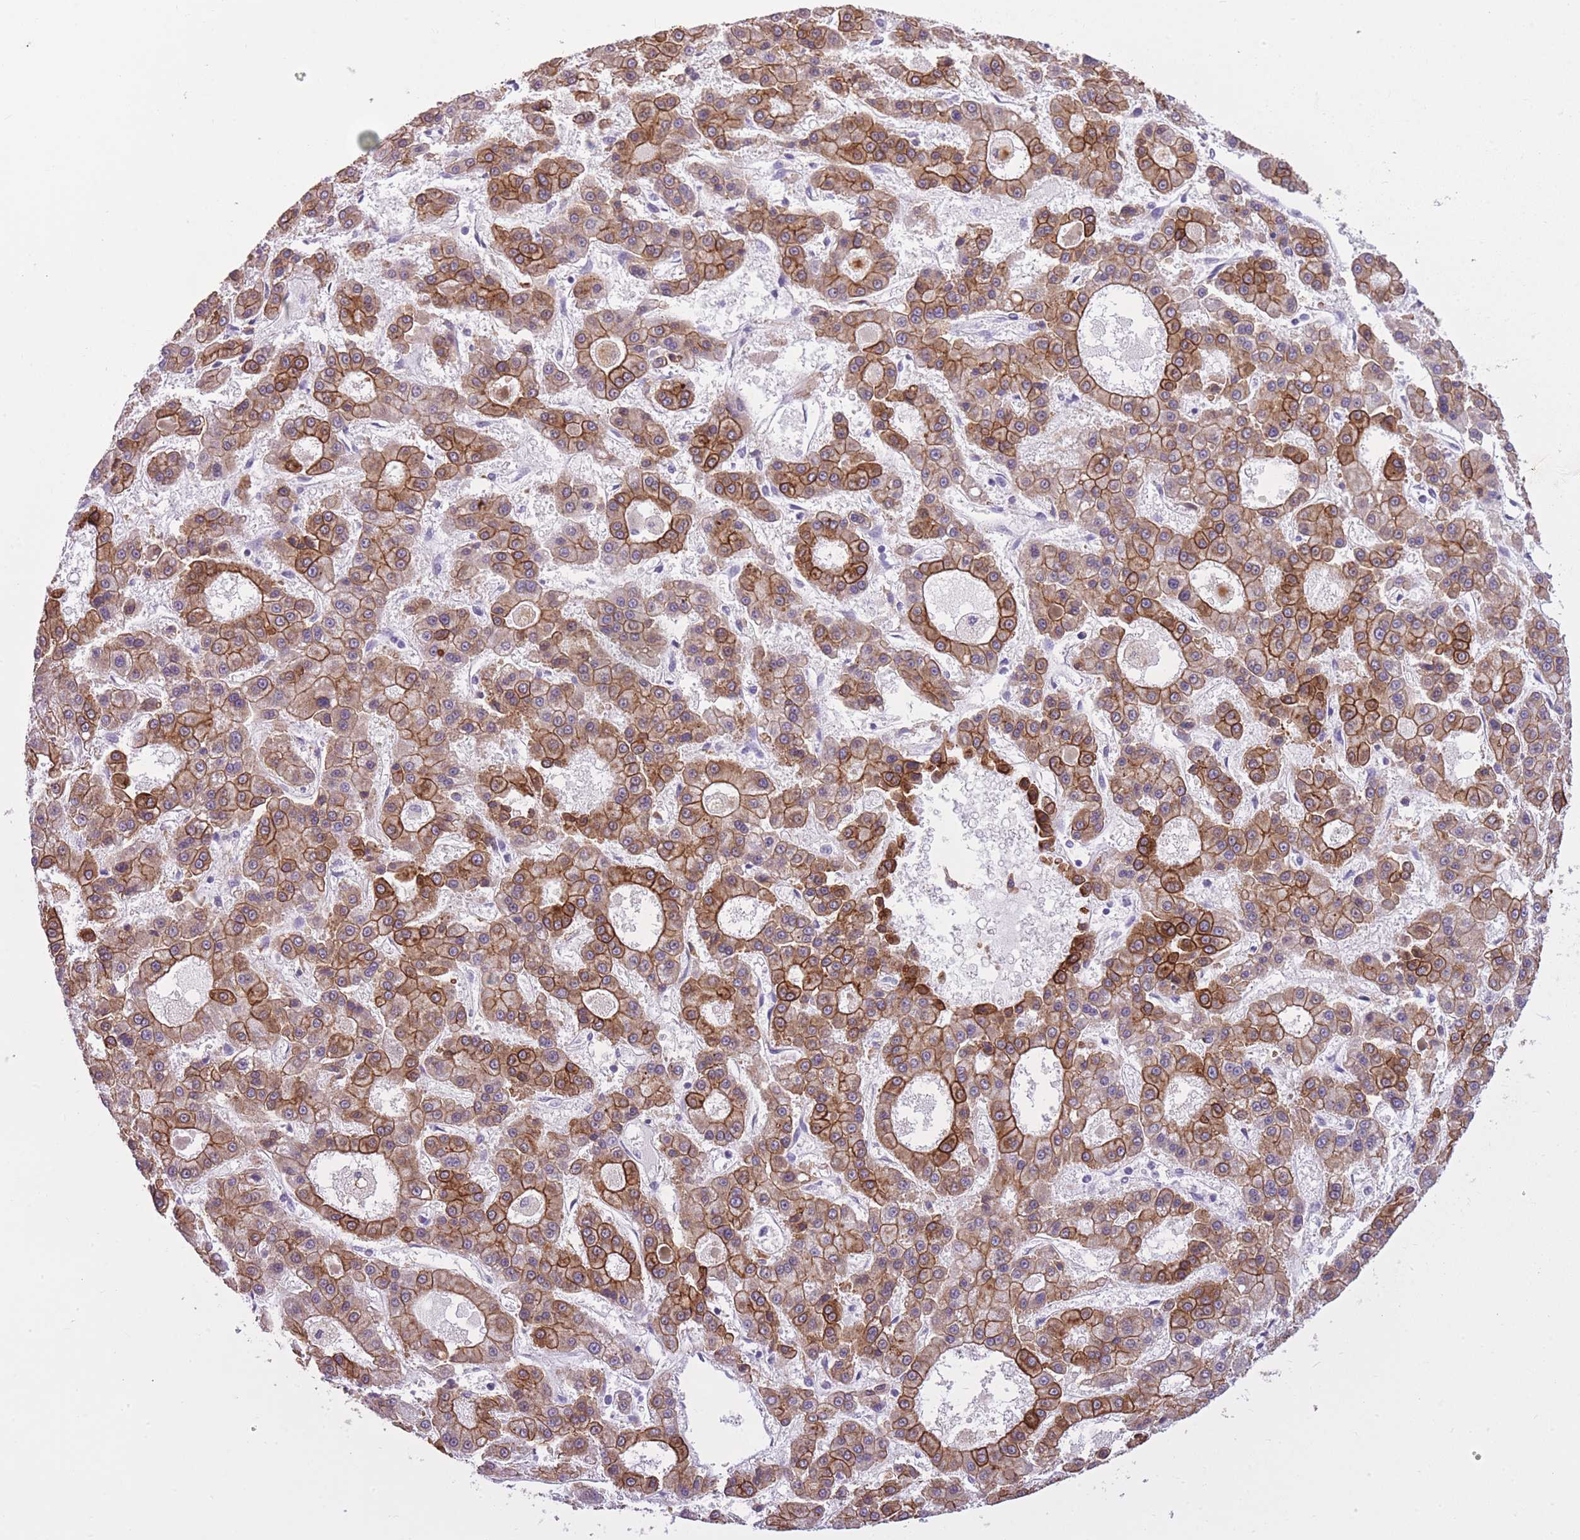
{"staining": {"intensity": "moderate", "quantity": ">75%", "location": "cytoplasmic/membranous"}, "tissue": "liver cancer", "cell_type": "Tumor cells", "image_type": "cancer", "snomed": [{"axis": "morphology", "description": "Carcinoma, Hepatocellular, NOS"}, {"axis": "topography", "description": "Liver"}], "caption": "A photomicrograph showing moderate cytoplasmic/membranous positivity in approximately >75% of tumor cells in liver cancer (hepatocellular carcinoma), as visualized by brown immunohistochemical staining.", "gene": "RADX", "patient": {"sex": "male", "age": 70}}